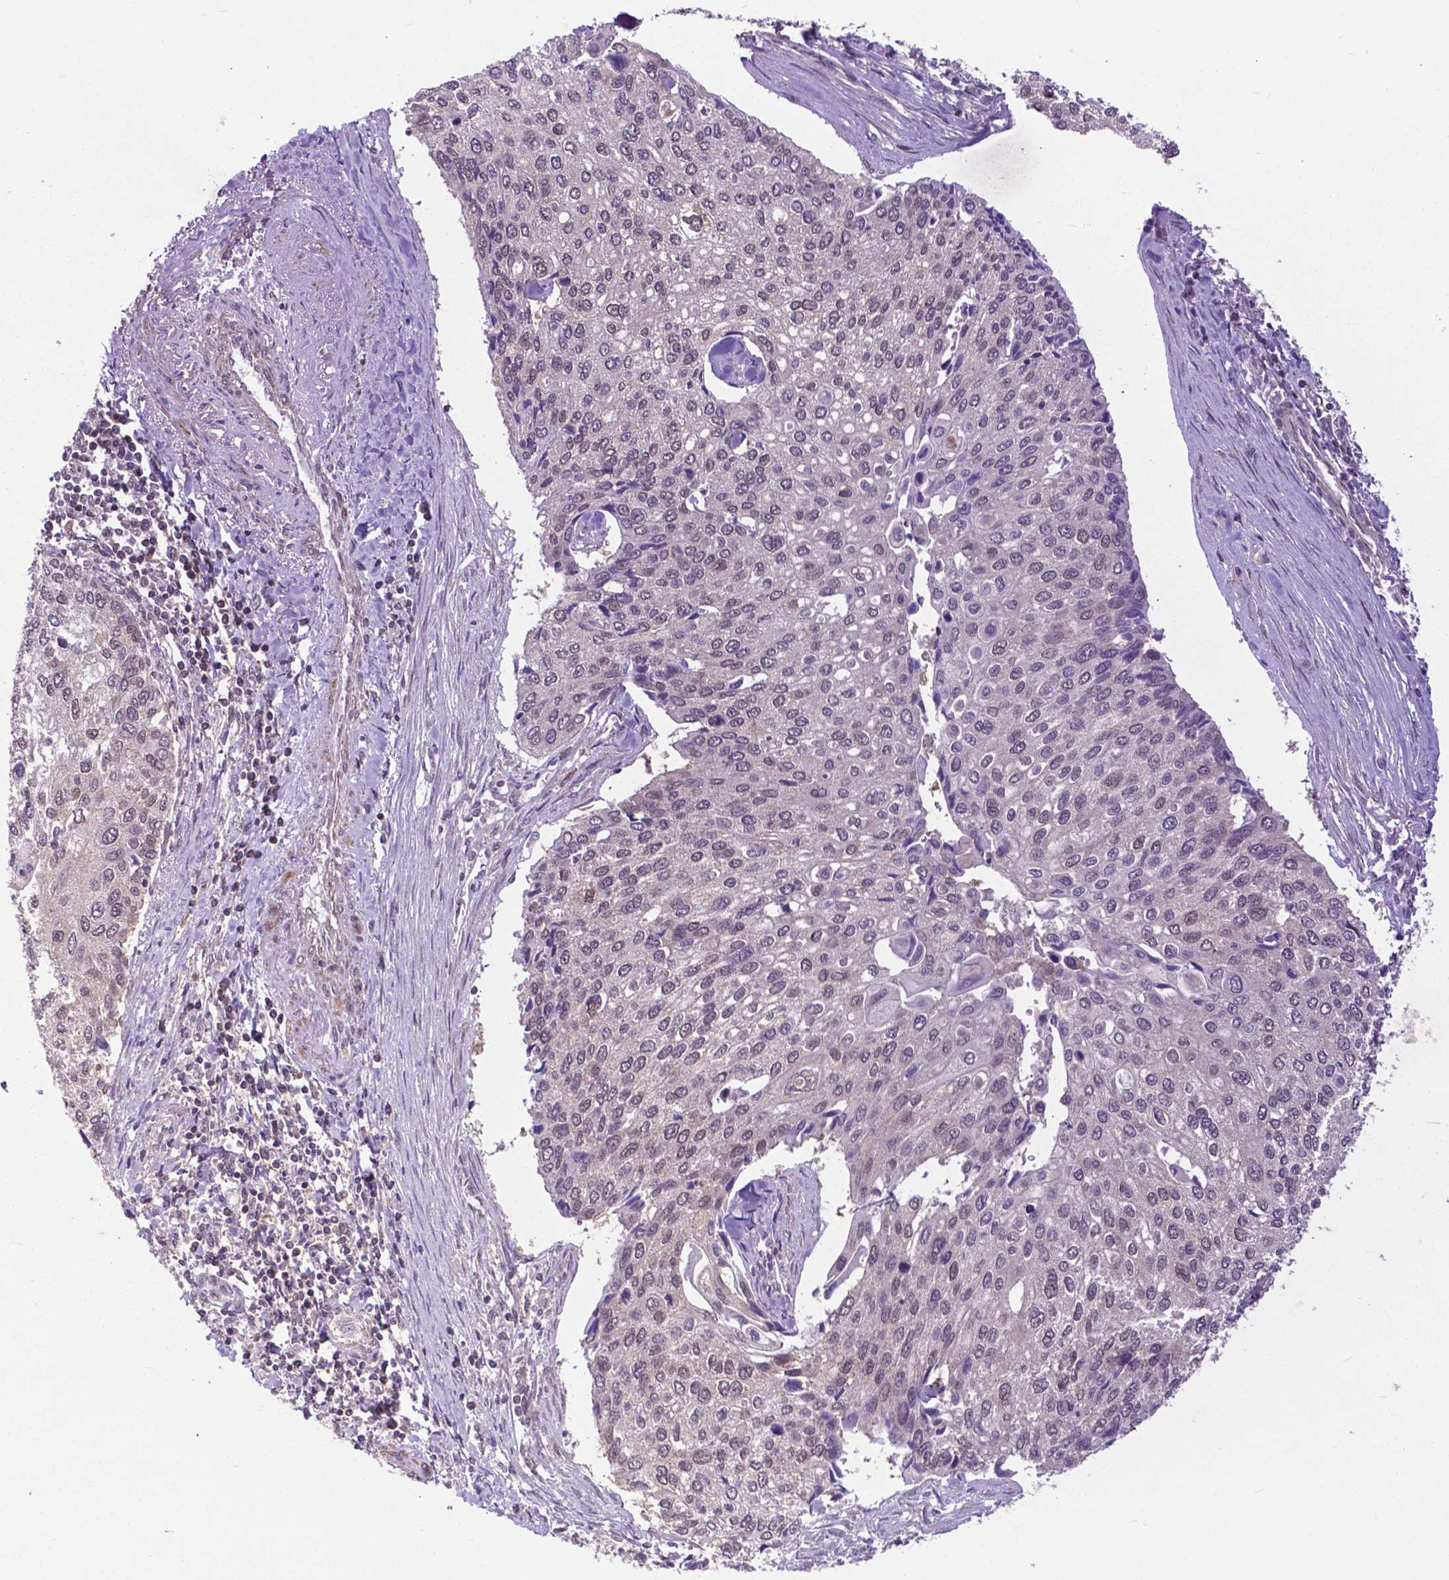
{"staining": {"intensity": "weak", "quantity": "25%-75%", "location": "nuclear"}, "tissue": "lung cancer", "cell_type": "Tumor cells", "image_type": "cancer", "snomed": [{"axis": "morphology", "description": "Squamous cell carcinoma, NOS"}, {"axis": "morphology", "description": "Squamous cell carcinoma, metastatic, NOS"}, {"axis": "topography", "description": "Lung"}], "caption": "Tumor cells display weak nuclear positivity in about 25%-75% of cells in lung cancer.", "gene": "OTUB1", "patient": {"sex": "male", "age": 63}}